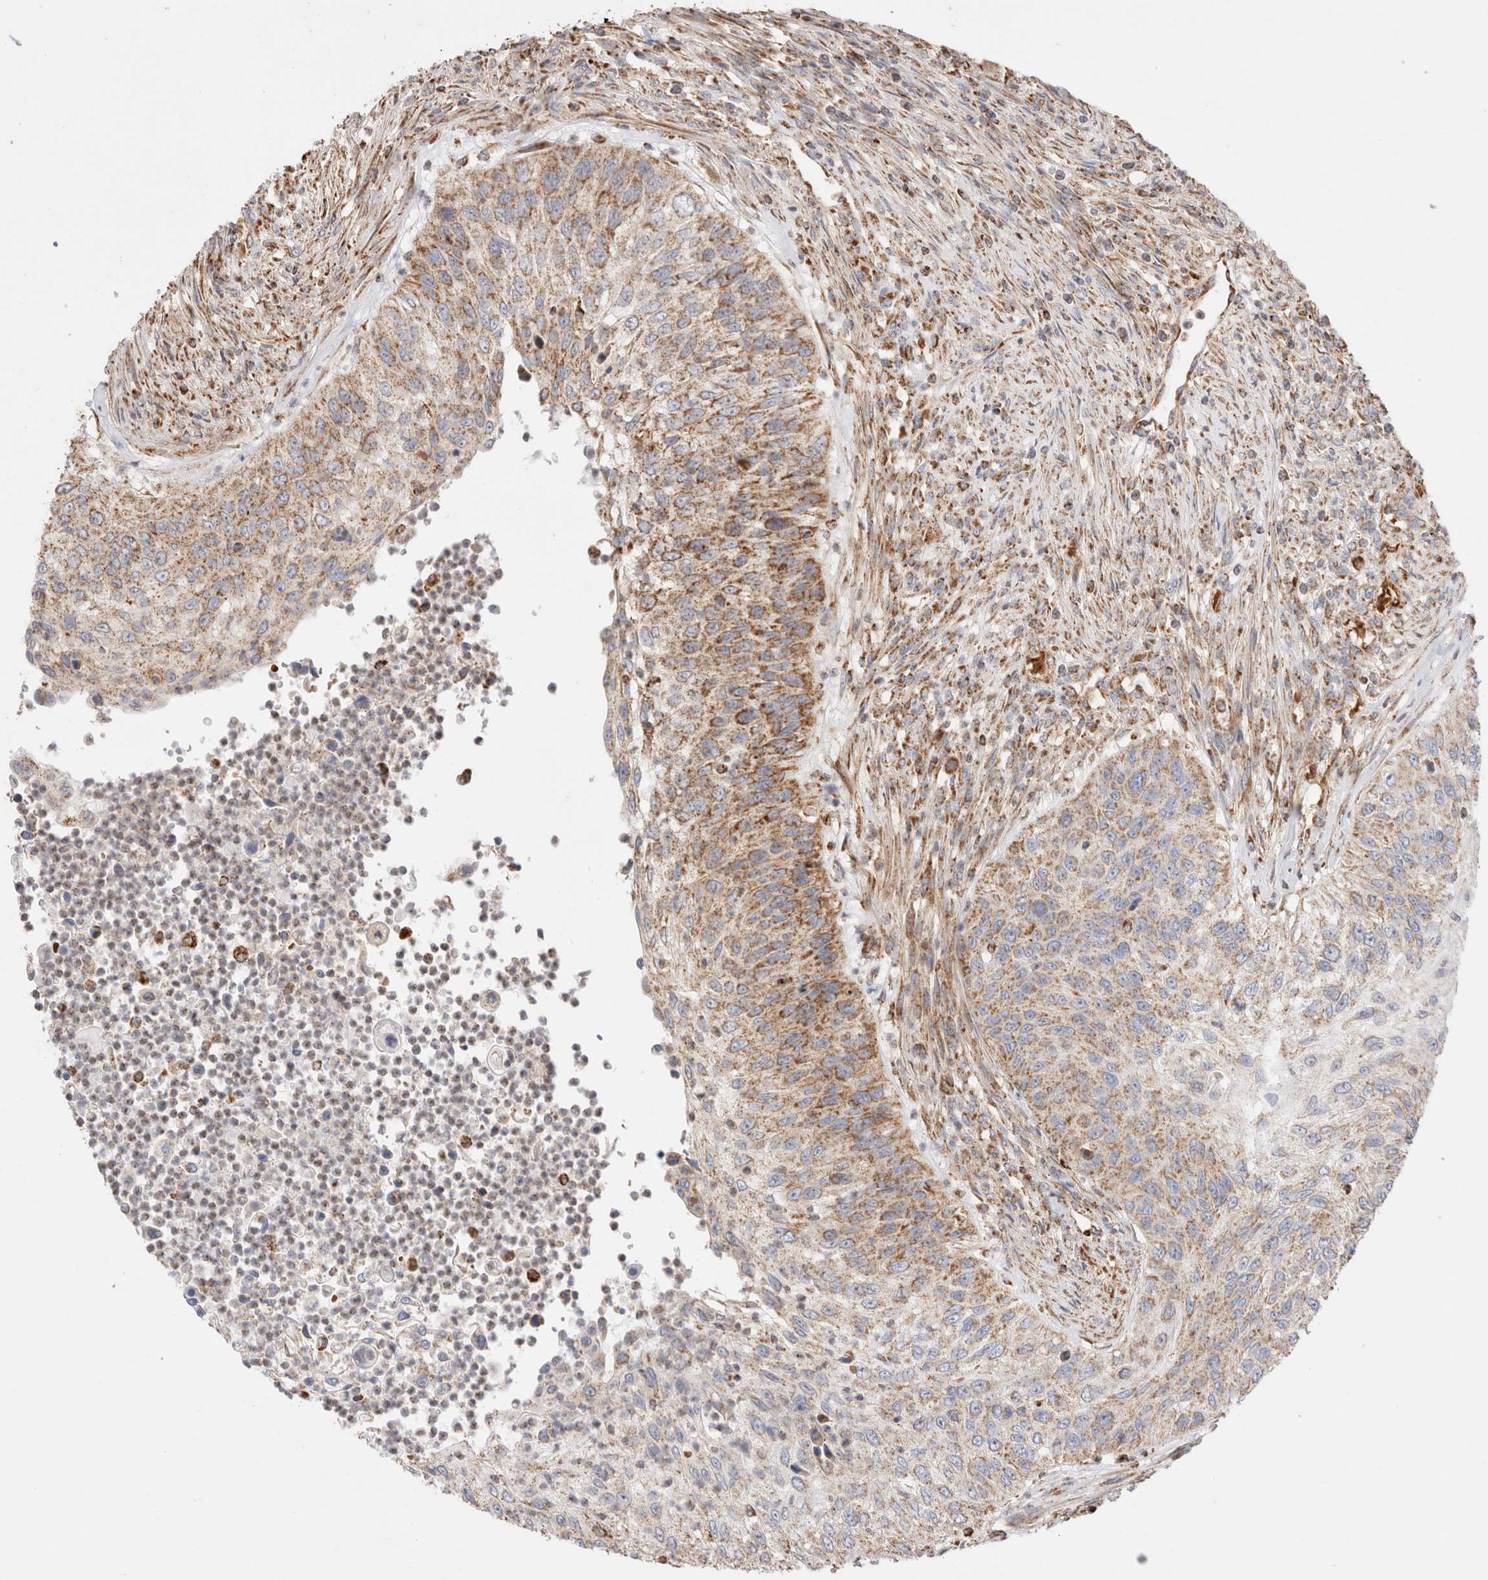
{"staining": {"intensity": "moderate", "quantity": "25%-75%", "location": "cytoplasmic/membranous"}, "tissue": "urothelial cancer", "cell_type": "Tumor cells", "image_type": "cancer", "snomed": [{"axis": "morphology", "description": "Urothelial carcinoma, High grade"}, {"axis": "topography", "description": "Urinary bladder"}], "caption": "This is a histology image of IHC staining of urothelial carcinoma (high-grade), which shows moderate positivity in the cytoplasmic/membranous of tumor cells.", "gene": "TMPPE", "patient": {"sex": "female", "age": 60}}